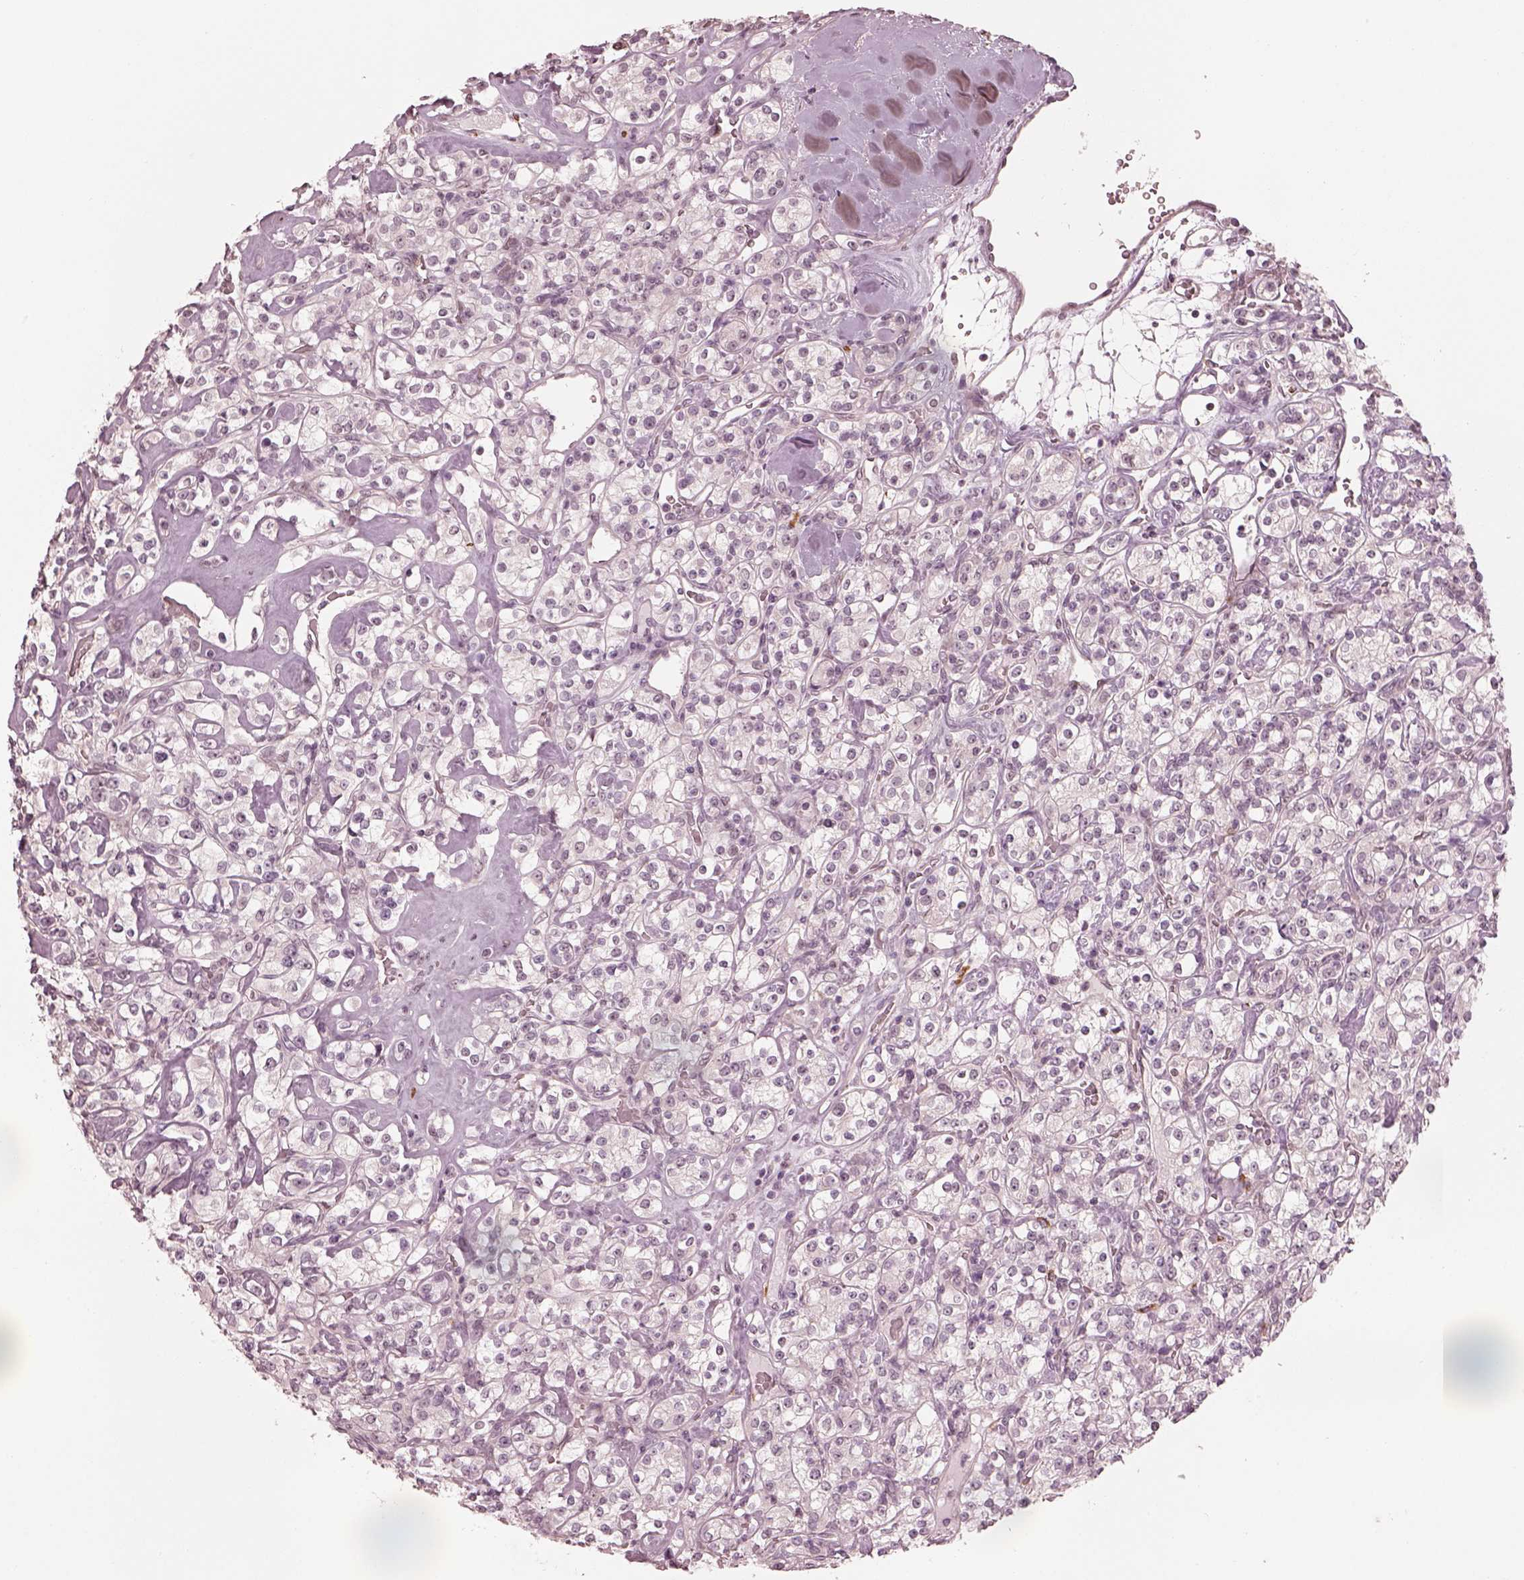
{"staining": {"intensity": "negative", "quantity": "none", "location": "none"}, "tissue": "renal cancer", "cell_type": "Tumor cells", "image_type": "cancer", "snomed": [{"axis": "morphology", "description": "Adenocarcinoma, NOS"}, {"axis": "topography", "description": "Kidney"}], "caption": "This is an immunohistochemistry (IHC) photomicrograph of human renal cancer. There is no expression in tumor cells.", "gene": "RPGRIP1", "patient": {"sex": "male", "age": 77}}